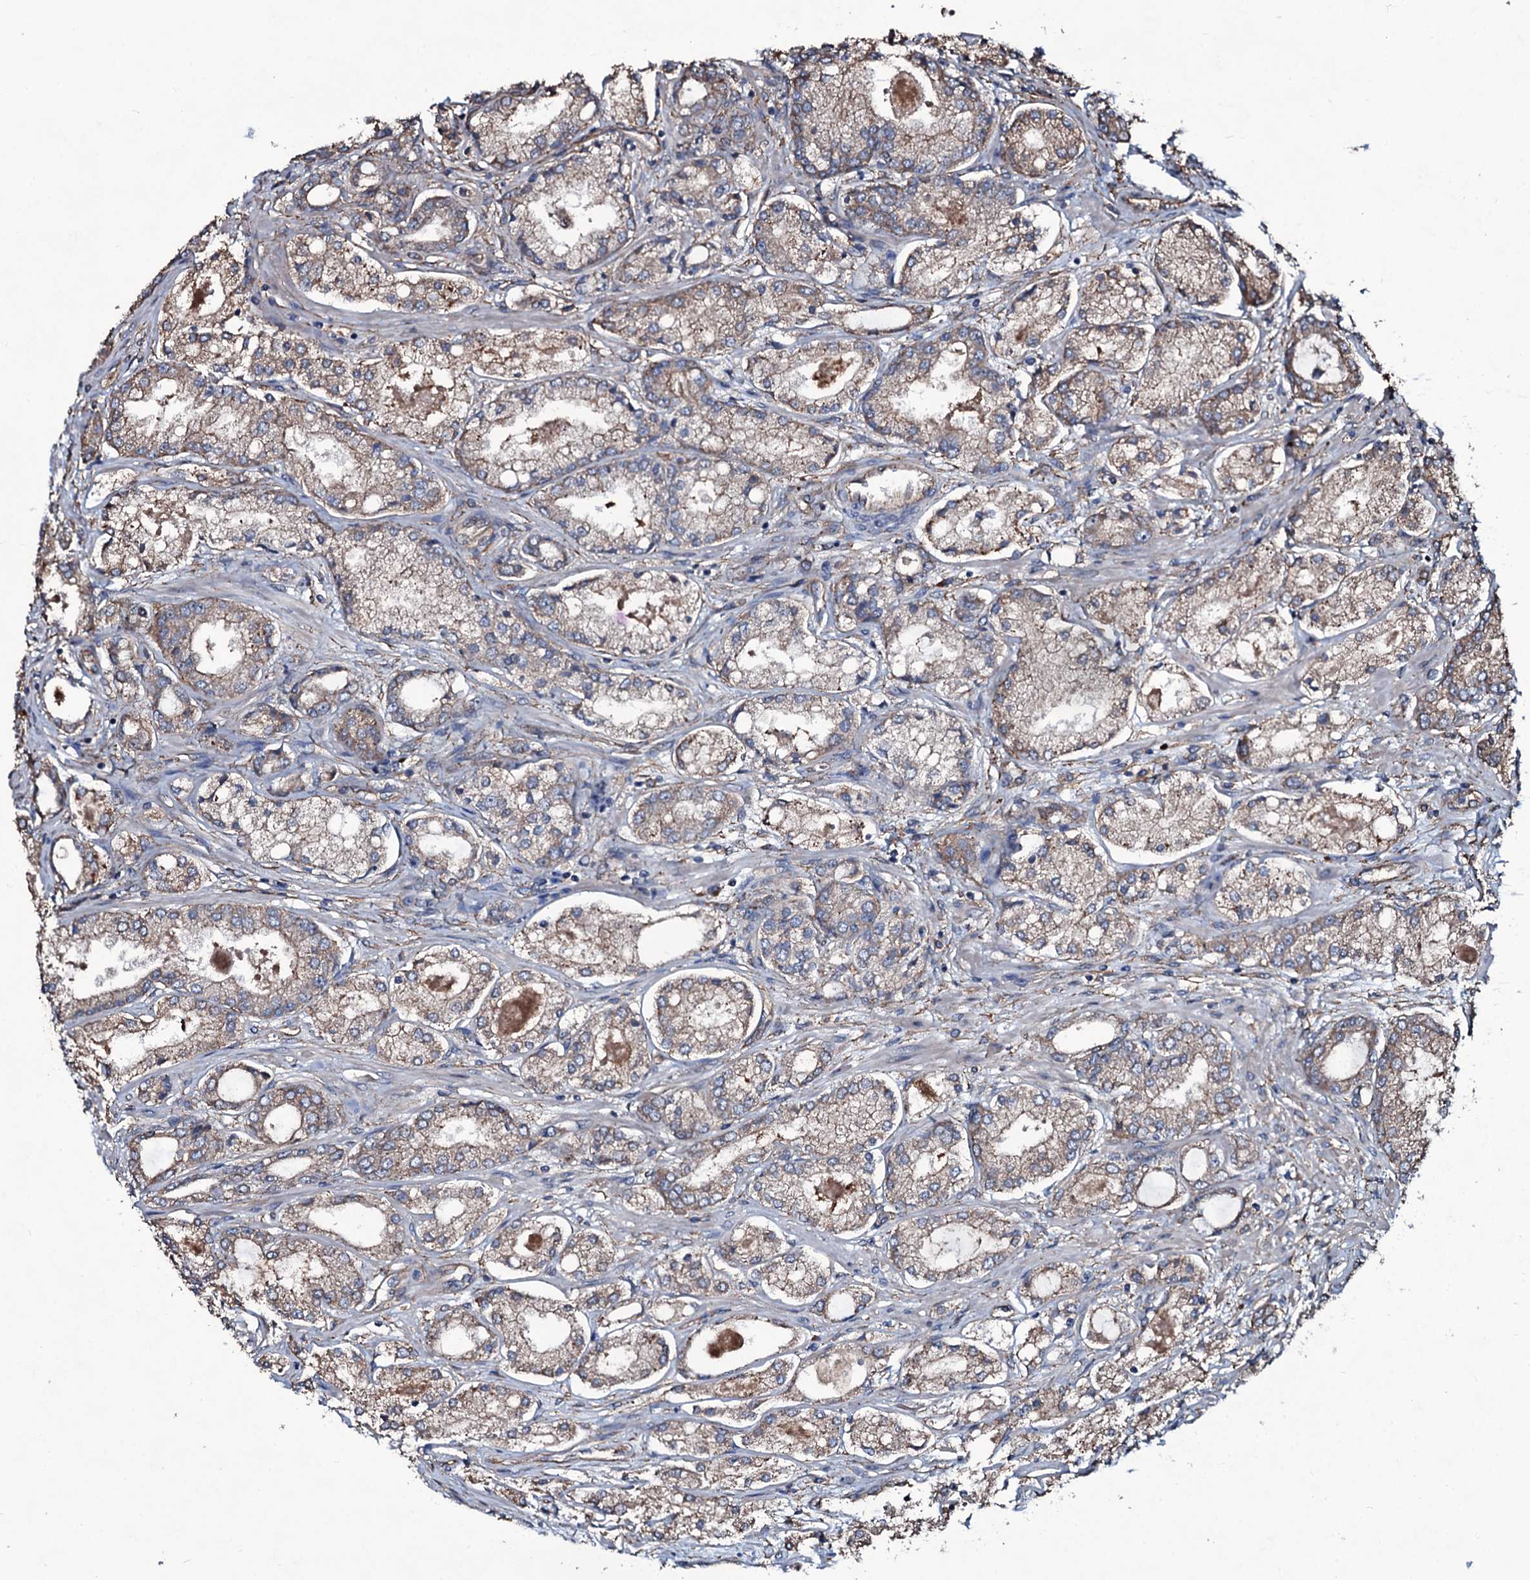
{"staining": {"intensity": "weak", "quantity": "25%-75%", "location": "cytoplasmic/membranous"}, "tissue": "prostate cancer", "cell_type": "Tumor cells", "image_type": "cancer", "snomed": [{"axis": "morphology", "description": "Adenocarcinoma, Low grade"}, {"axis": "topography", "description": "Prostate"}], "caption": "Adenocarcinoma (low-grade) (prostate) tissue reveals weak cytoplasmic/membranous positivity in approximately 25%-75% of tumor cells", "gene": "DMAC2", "patient": {"sex": "male", "age": 68}}